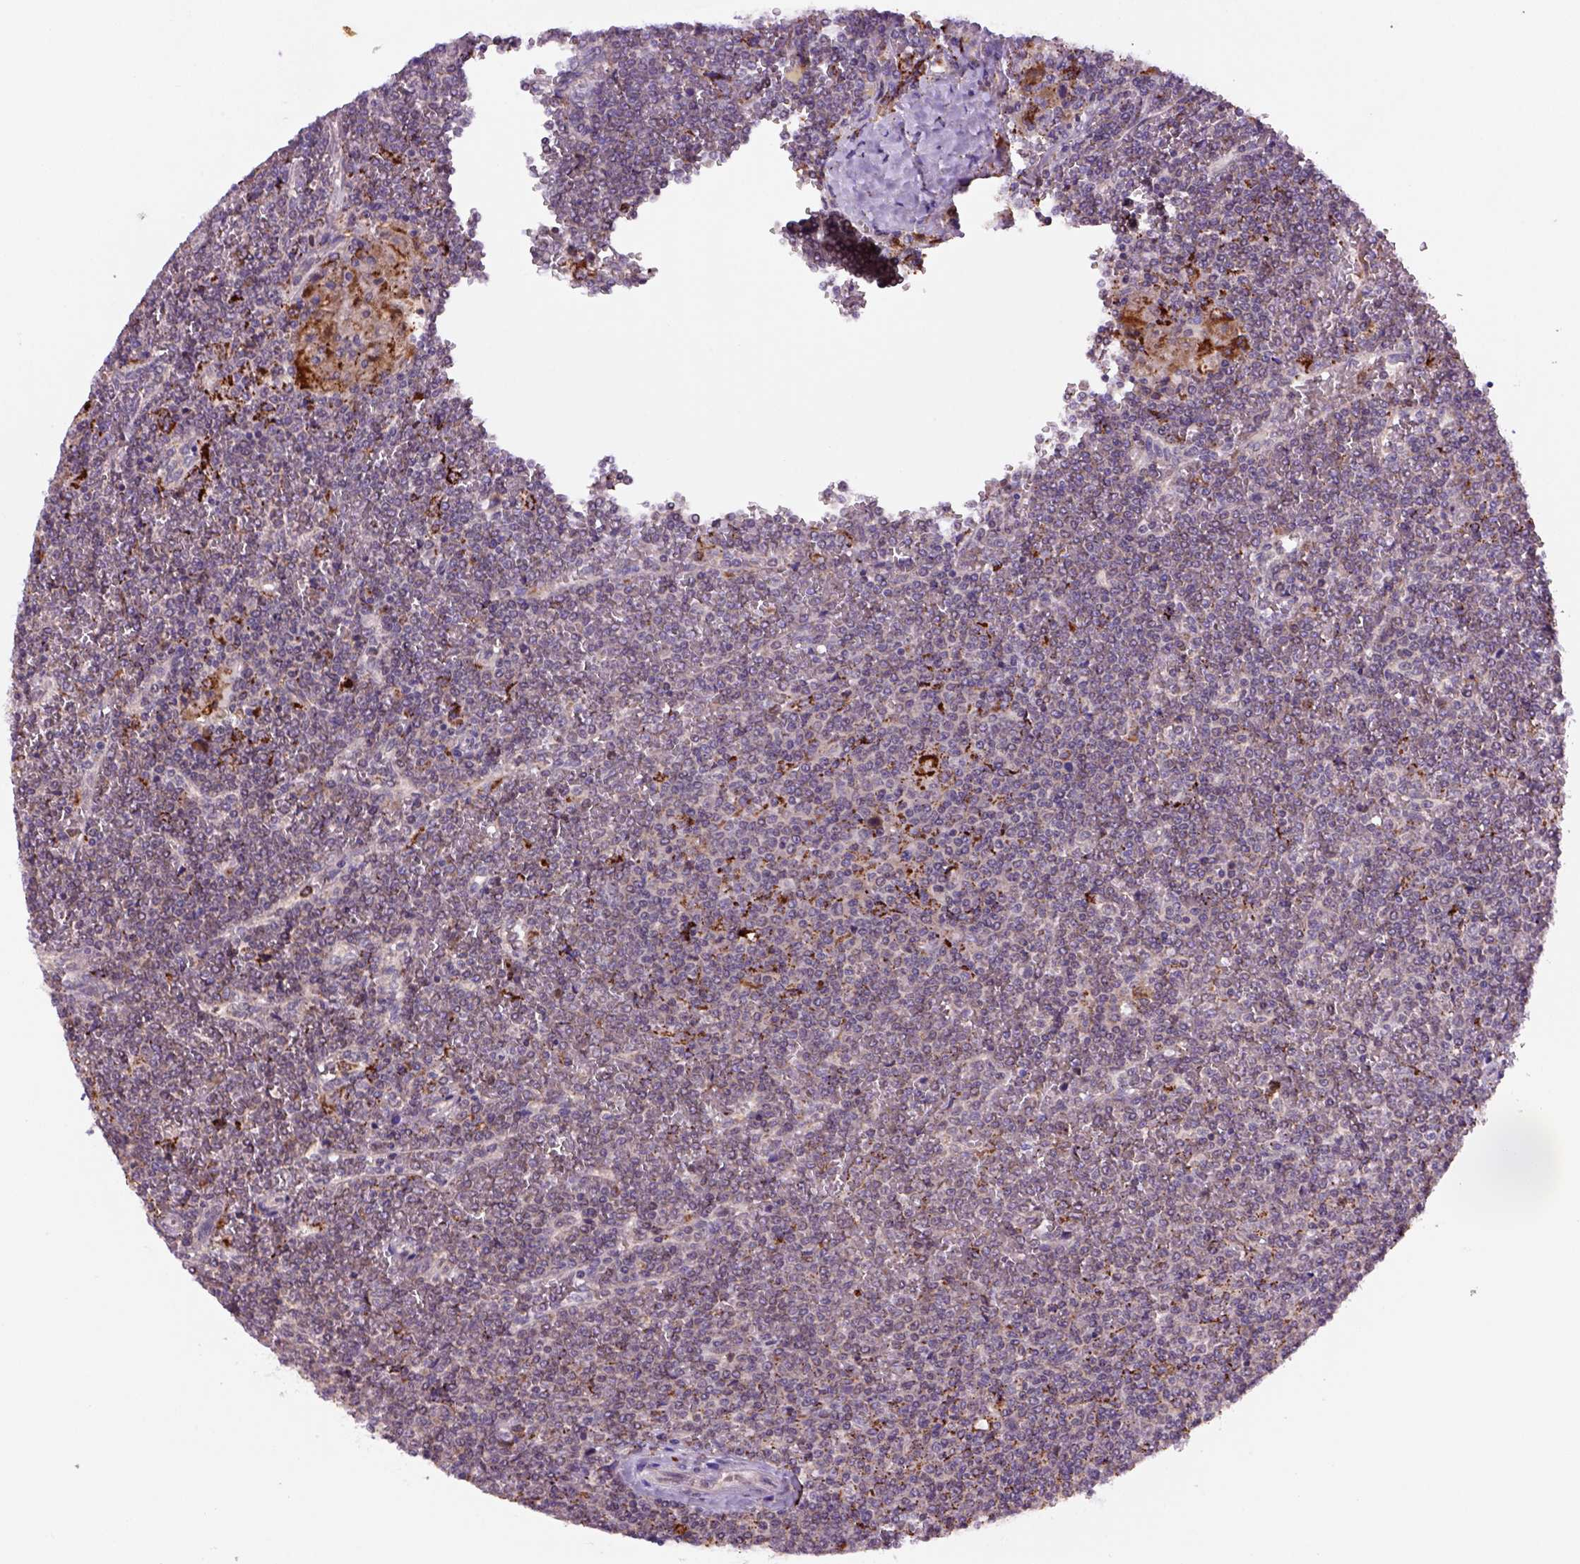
{"staining": {"intensity": "moderate", "quantity": "25%-75%", "location": "cytoplasmic/membranous"}, "tissue": "lymphoma", "cell_type": "Tumor cells", "image_type": "cancer", "snomed": [{"axis": "morphology", "description": "Malignant lymphoma, non-Hodgkin's type, Low grade"}, {"axis": "topography", "description": "Spleen"}], "caption": "Human malignant lymphoma, non-Hodgkin's type (low-grade) stained for a protein (brown) displays moderate cytoplasmic/membranous positive staining in about 25%-75% of tumor cells.", "gene": "FZD7", "patient": {"sex": "female", "age": 19}}